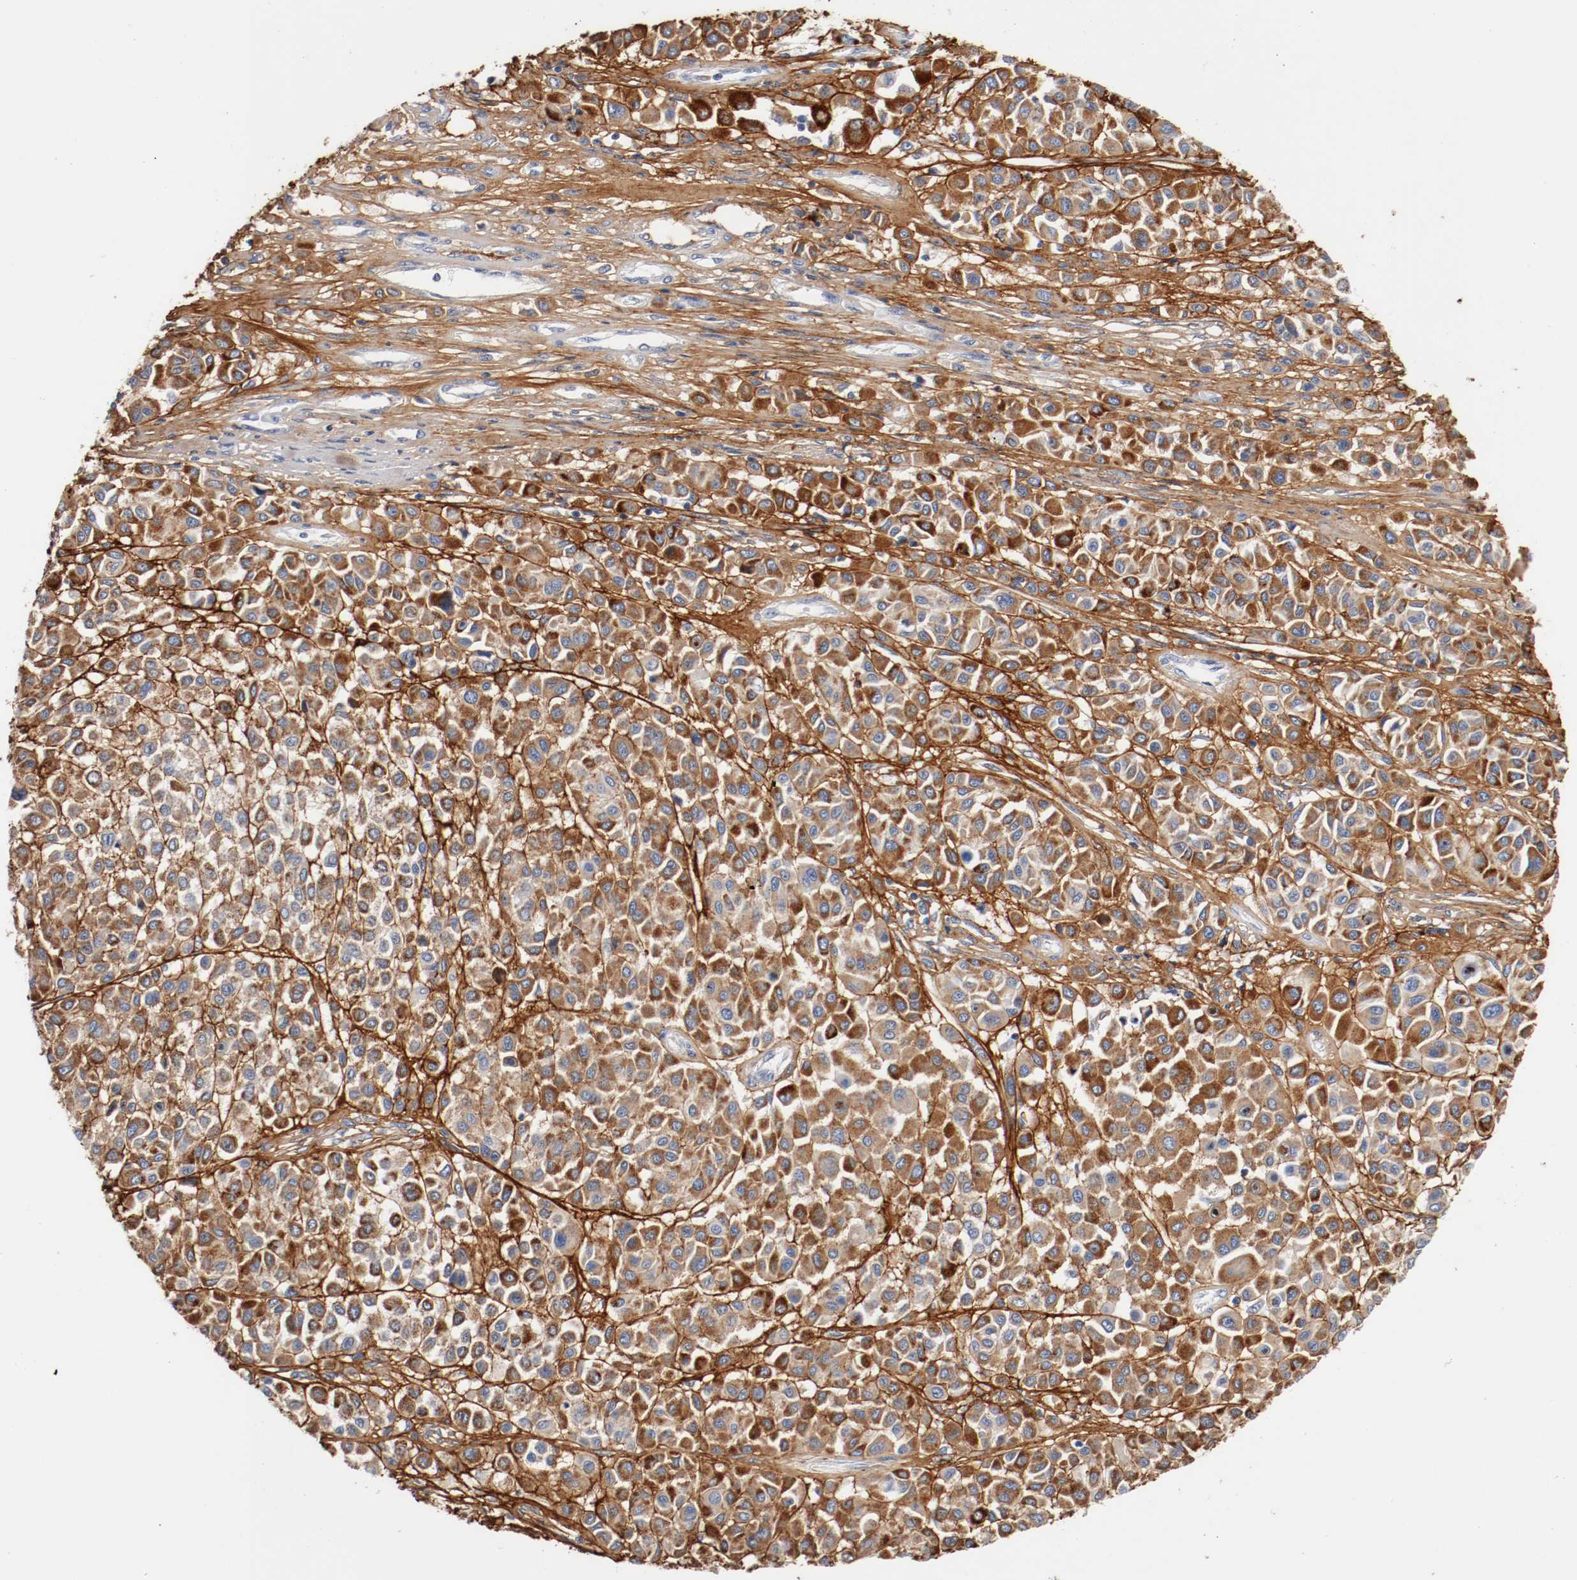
{"staining": {"intensity": "strong", "quantity": ">75%", "location": "cytoplasmic/membranous"}, "tissue": "melanoma", "cell_type": "Tumor cells", "image_type": "cancer", "snomed": [{"axis": "morphology", "description": "Malignant melanoma, Metastatic site"}, {"axis": "topography", "description": "Soft tissue"}], "caption": "Immunohistochemical staining of melanoma demonstrates high levels of strong cytoplasmic/membranous protein positivity in about >75% of tumor cells. The staining is performed using DAB brown chromogen to label protein expression. The nuclei are counter-stained blue using hematoxylin.", "gene": "TNC", "patient": {"sex": "male", "age": 41}}